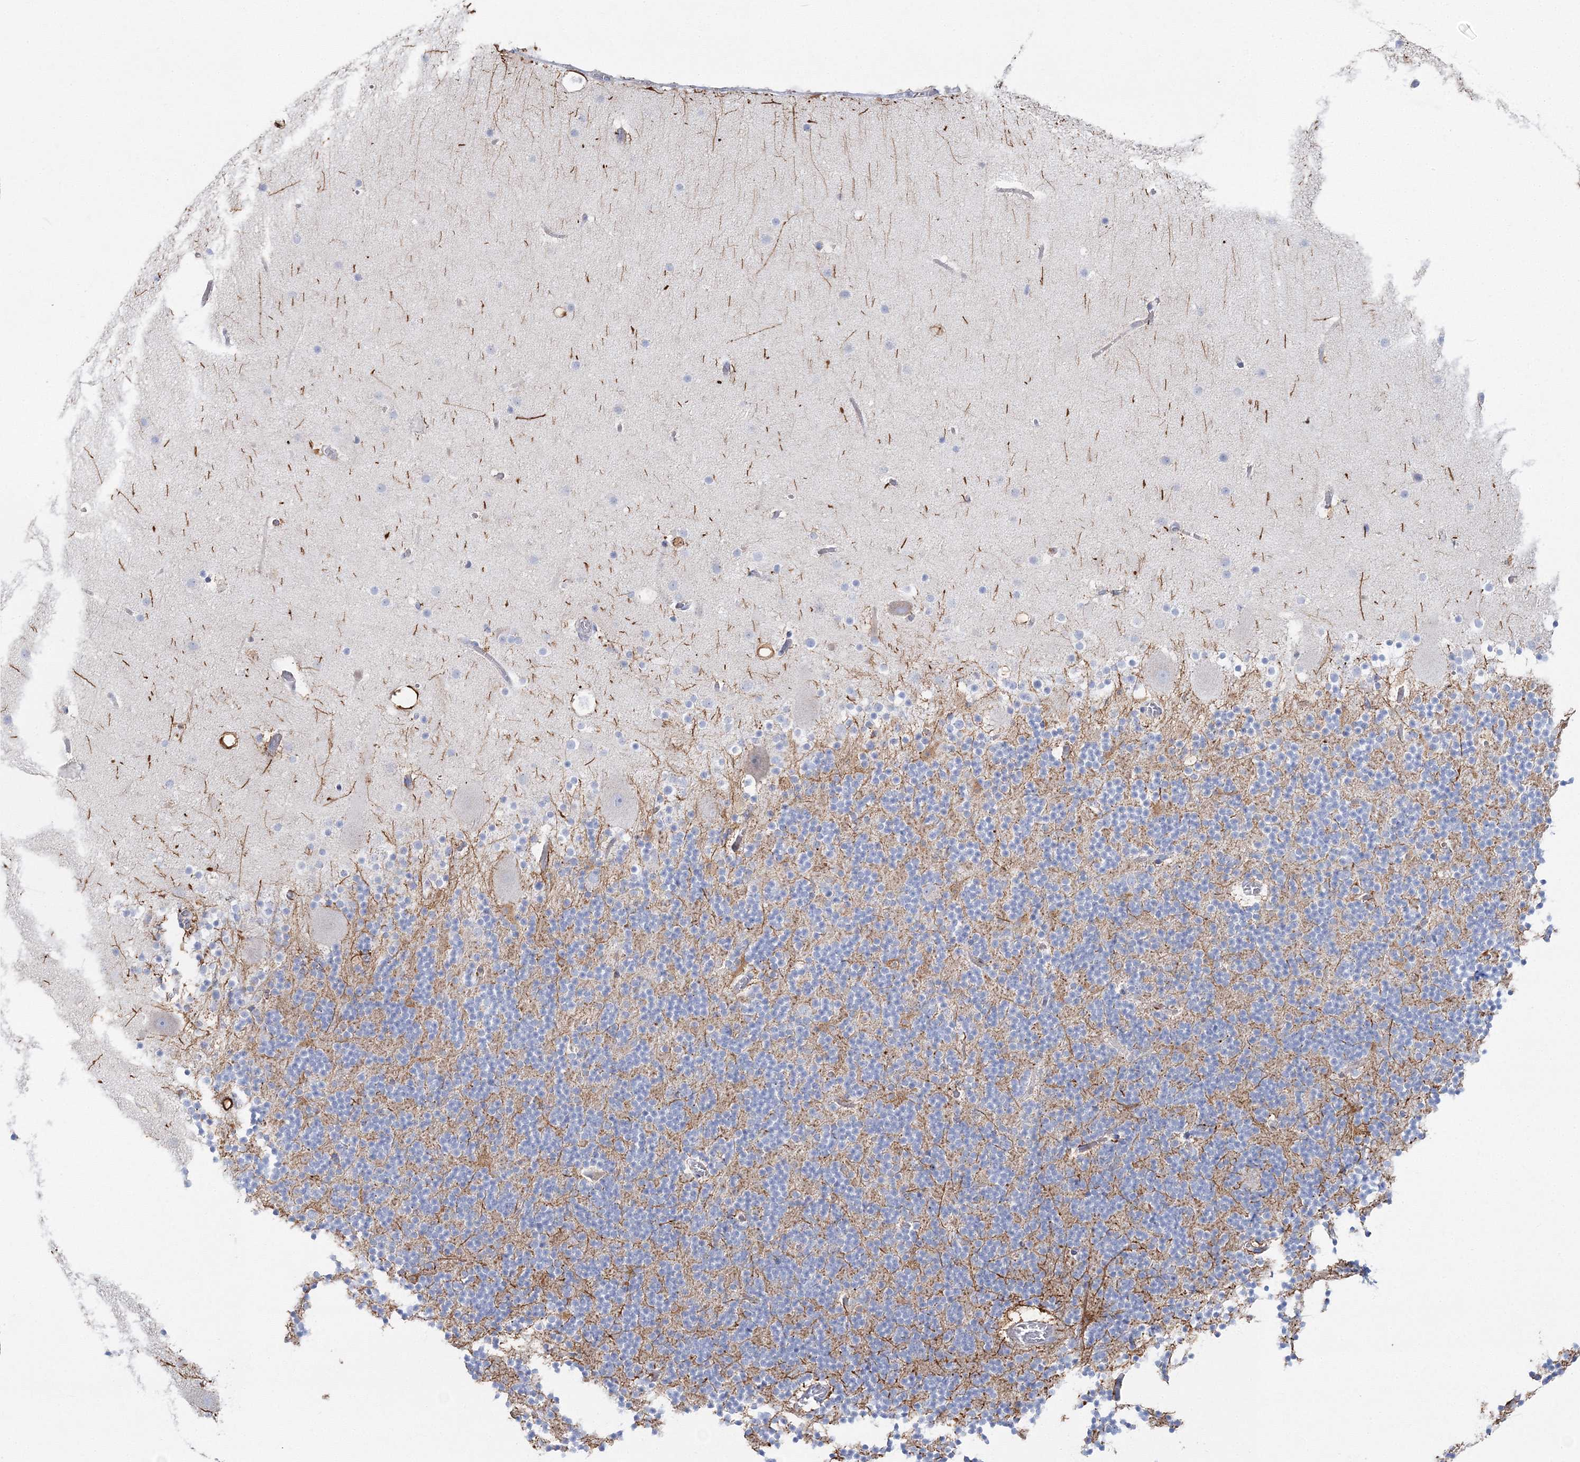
{"staining": {"intensity": "negative", "quantity": "none", "location": "none"}, "tissue": "cerebellum", "cell_type": "Cells in granular layer", "image_type": "normal", "snomed": [{"axis": "morphology", "description": "Normal tissue, NOS"}, {"axis": "topography", "description": "Cerebellum"}], "caption": "Cerebellum stained for a protein using IHC demonstrates no positivity cells in granular layer.", "gene": "HIBCH", "patient": {"sex": "male", "age": 57}}